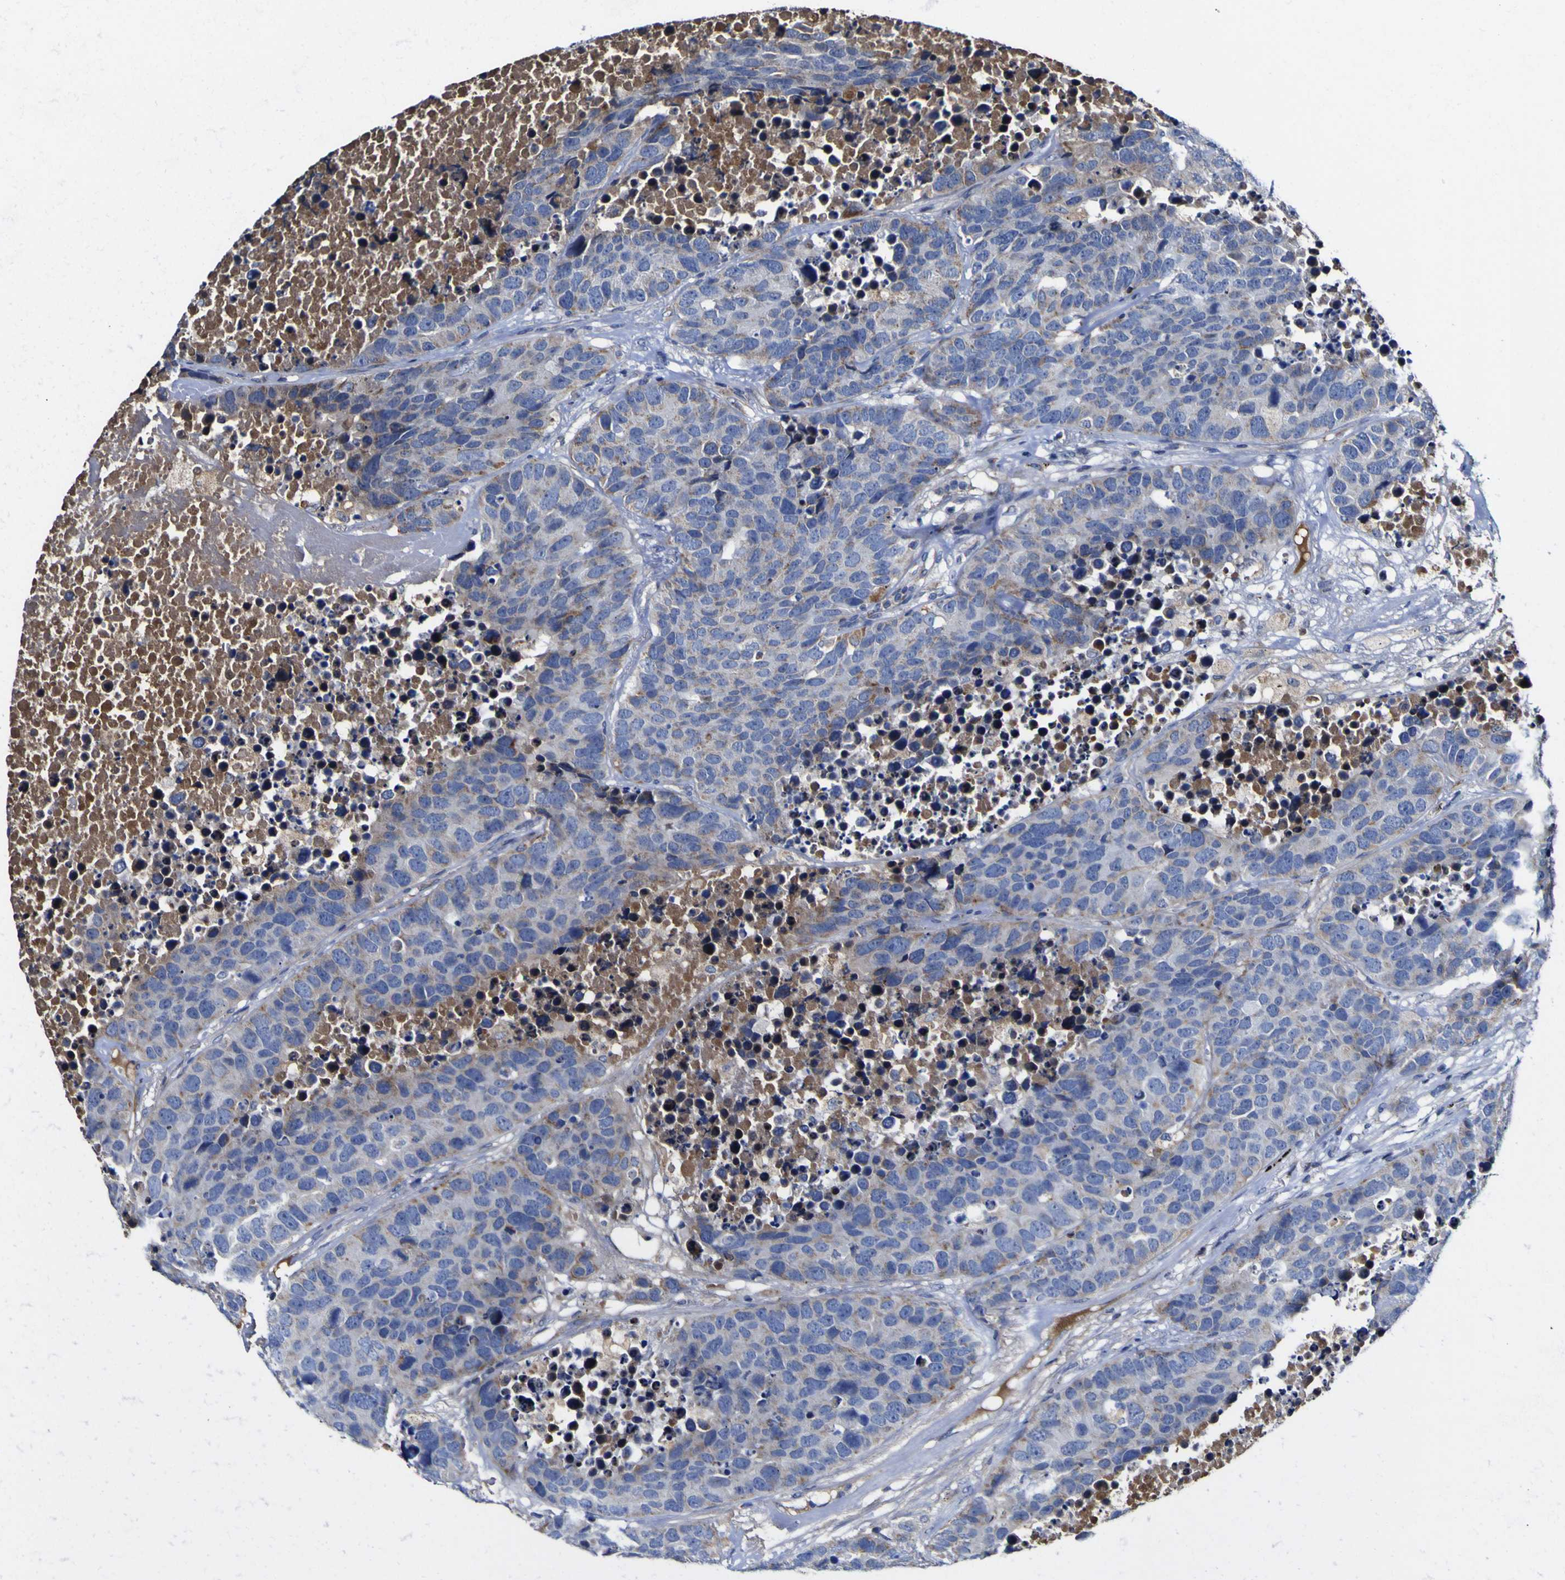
{"staining": {"intensity": "moderate", "quantity": "<25%", "location": "cytoplasmic/membranous"}, "tissue": "carcinoid", "cell_type": "Tumor cells", "image_type": "cancer", "snomed": [{"axis": "morphology", "description": "Carcinoid, malignant, NOS"}, {"axis": "topography", "description": "Lung"}], "caption": "IHC staining of carcinoid, which reveals low levels of moderate cytoplasmic/membranous staining in approximately <25% of tumor cells indicating moderate cytoplasmic/membranous protein expression. The staining was performed using DAB (brown) for protein detection and nuclei were counterstained in hematoxylin (blue).", "gene": "CCDC90B", "patient": {"sex": "male", "age": 60}}